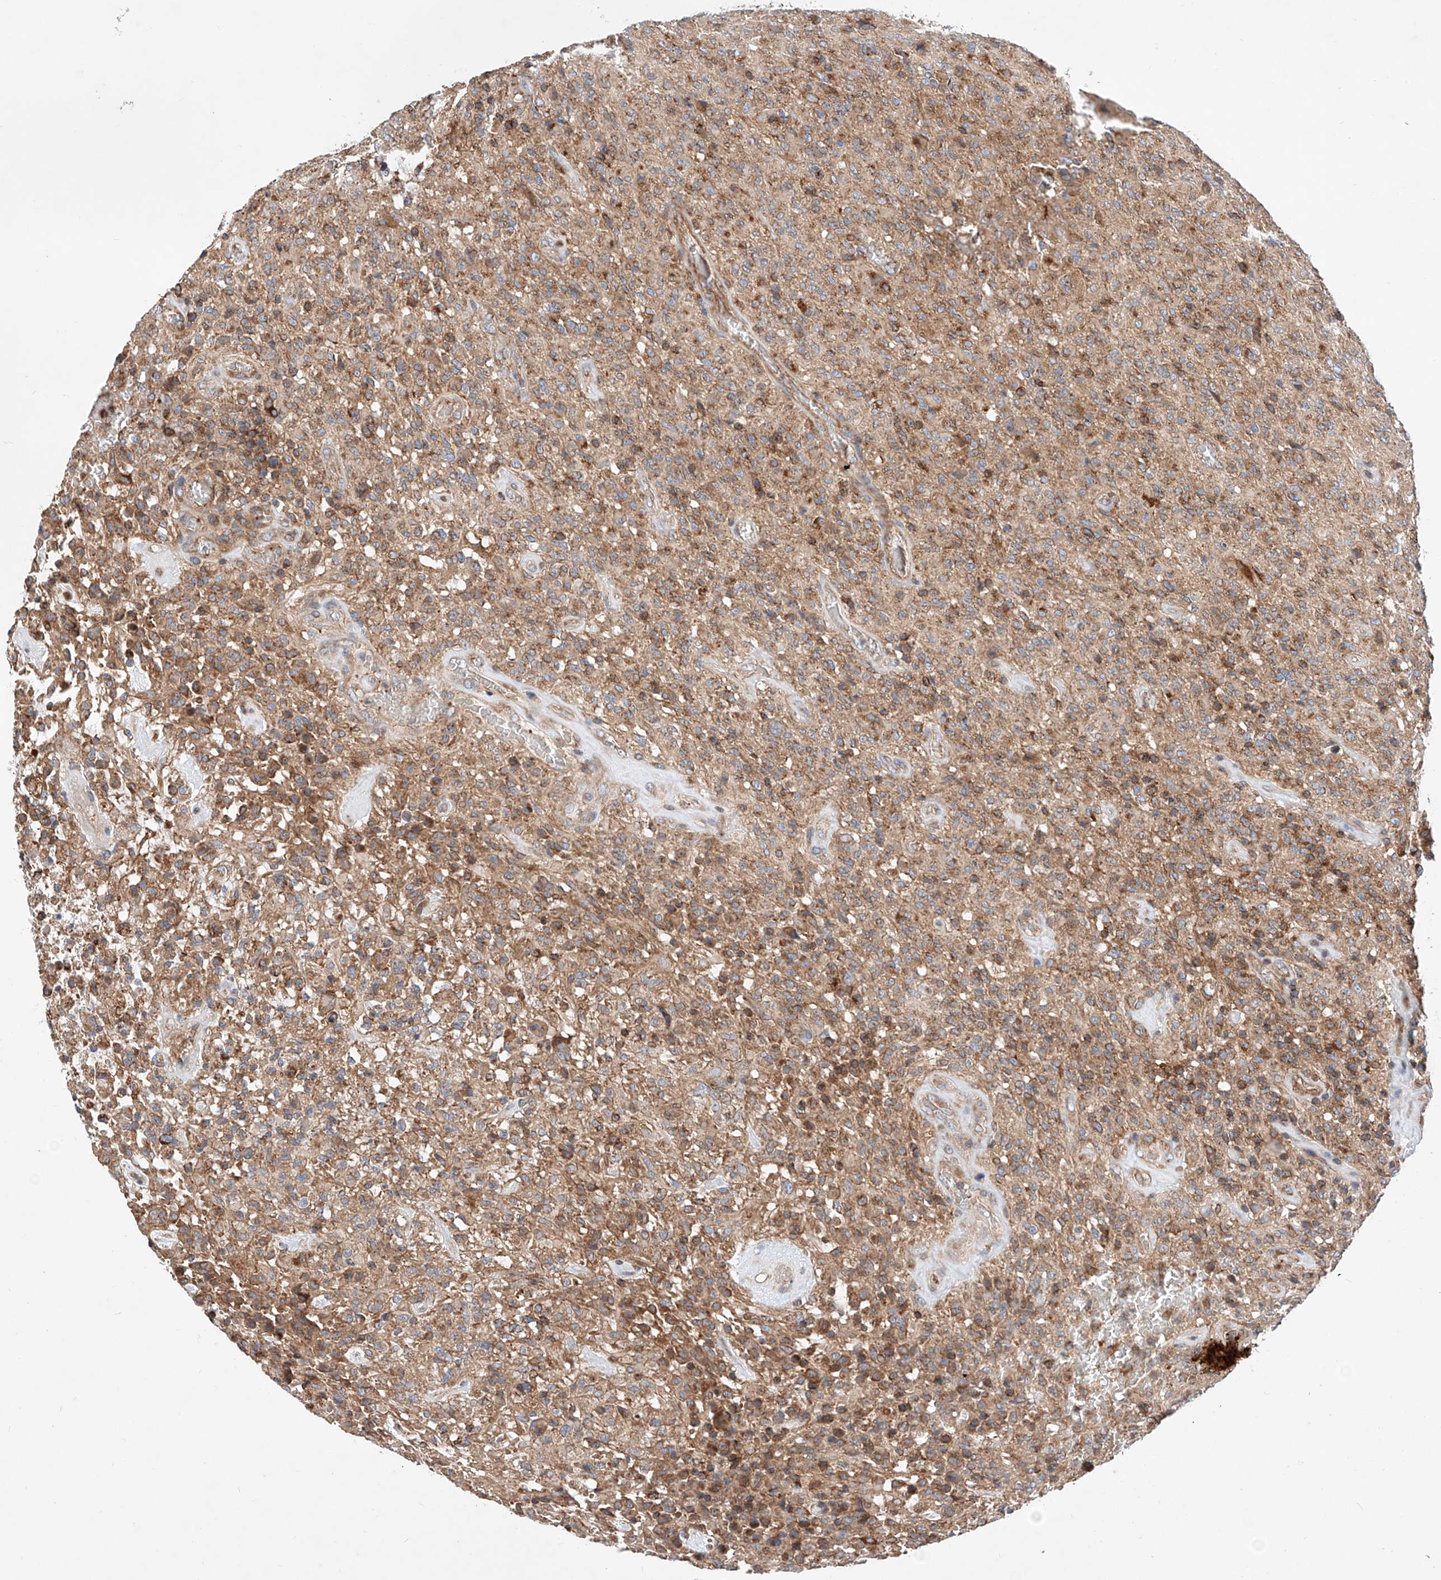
{"staining": {"intensity": "weak", "quantity": "25%-75%", "location": "cytoplasmic/membranous"}, "tissue": "glioma", "cell_type": "Tumor cells", "image_type": "cancer", "snomed": [{"axis": "morphology", "description": "Glioma, malignant, High grade"}, {"axis": "topography", "description": "Brain"}], "caption": "Glioma tissue demonstrates weak cytoplasmic/membranous positivity in about 25%-75% of tumor cells Nuclei are stained in blue.", "gene": "NR1D1", "patient": {"sex": "female", "age": 57}}